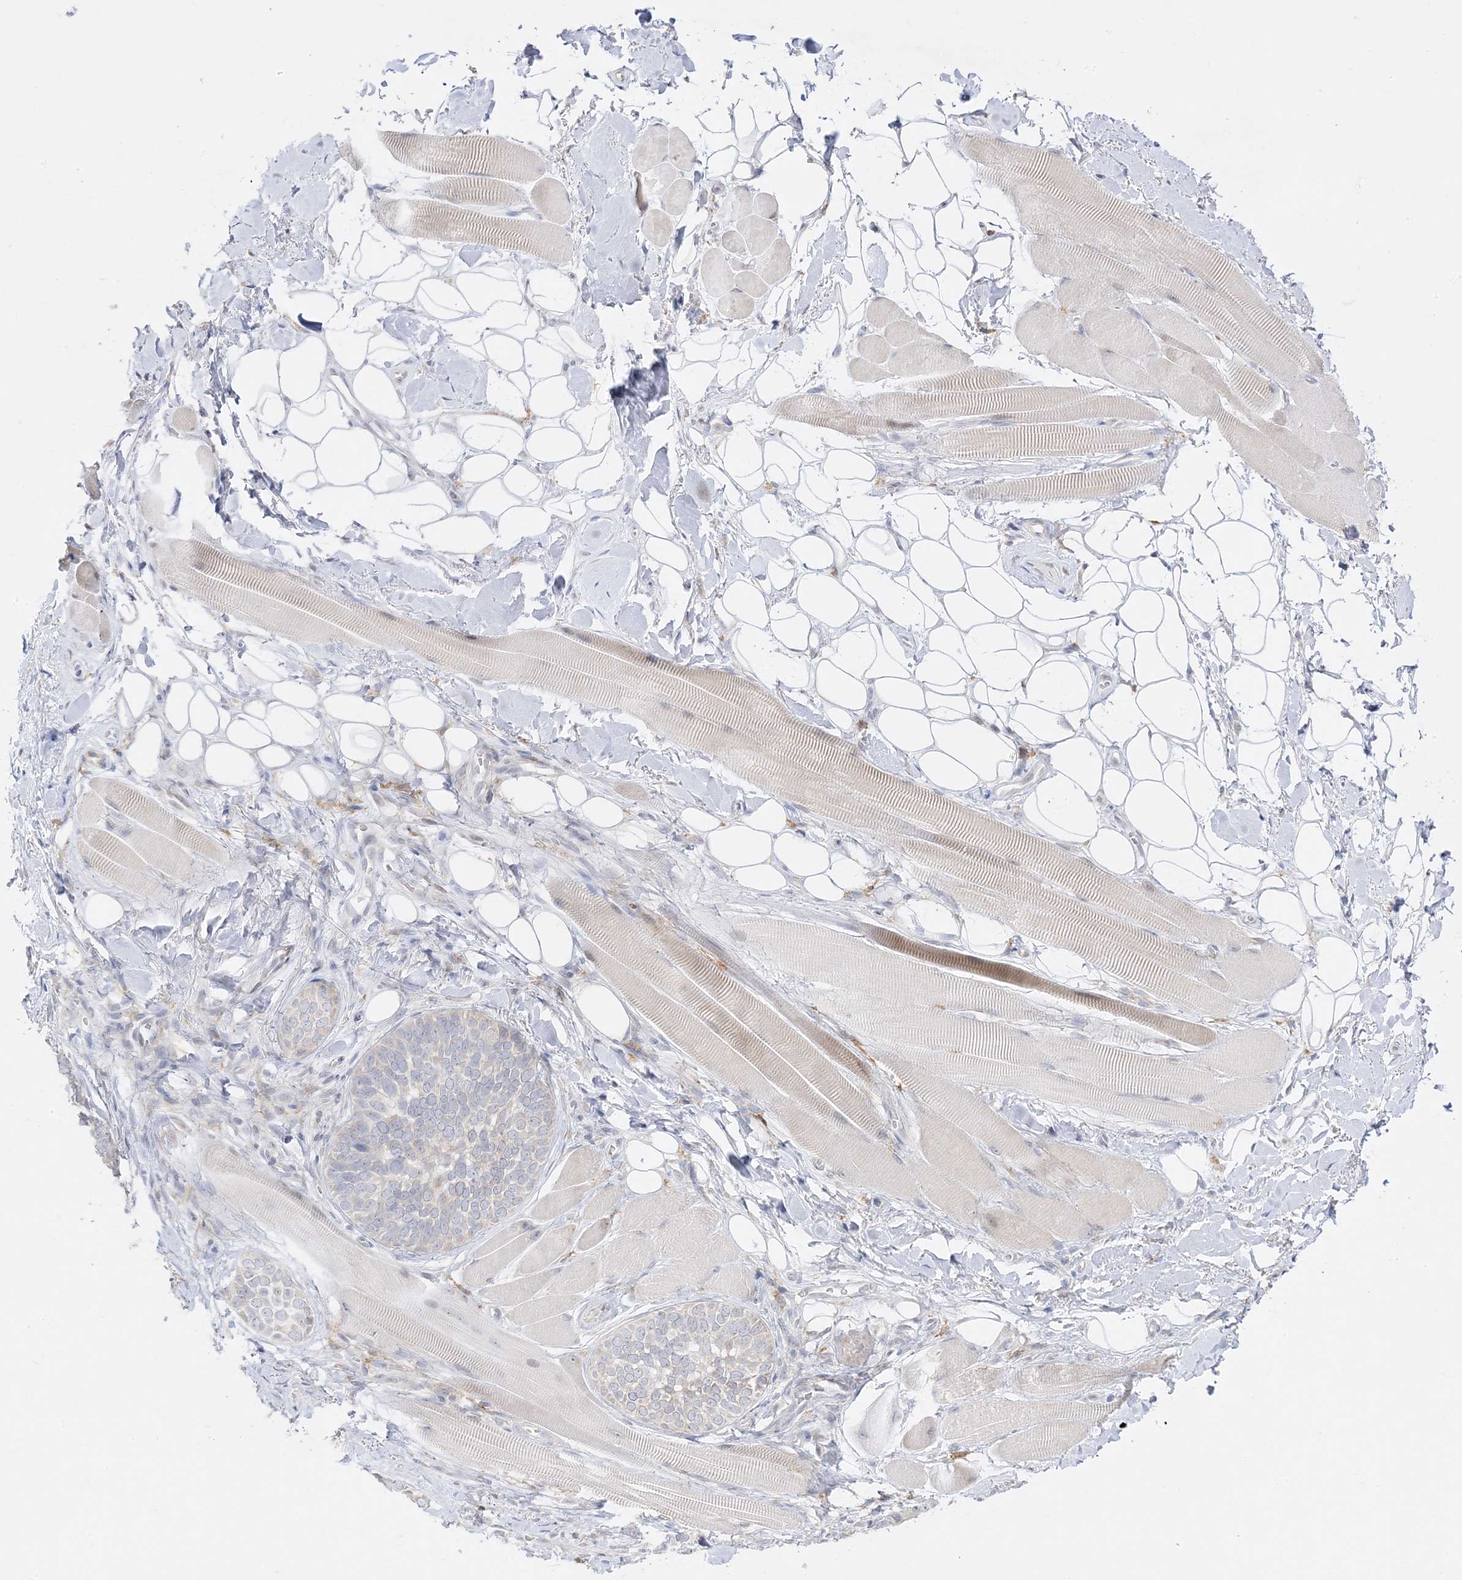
{"staining": {"intensity": "negative", "quantity": "none", "location": "none"}, "tissue": "skin cancer", "cell_type": "Tumor cells", "image_type": "cancer", "snomed": [{"axis": "morphology", "description": "Basal cell carcinoma"}, {"axis": "topography", "description": "Skin"}], "caption": "This is a image of immunohistochemistry staining of skin basal cell carcinoma, which shows no expression in tumor cells.", "gene": "C2CD2", "patient": {"sex": "male", "age": 62}}